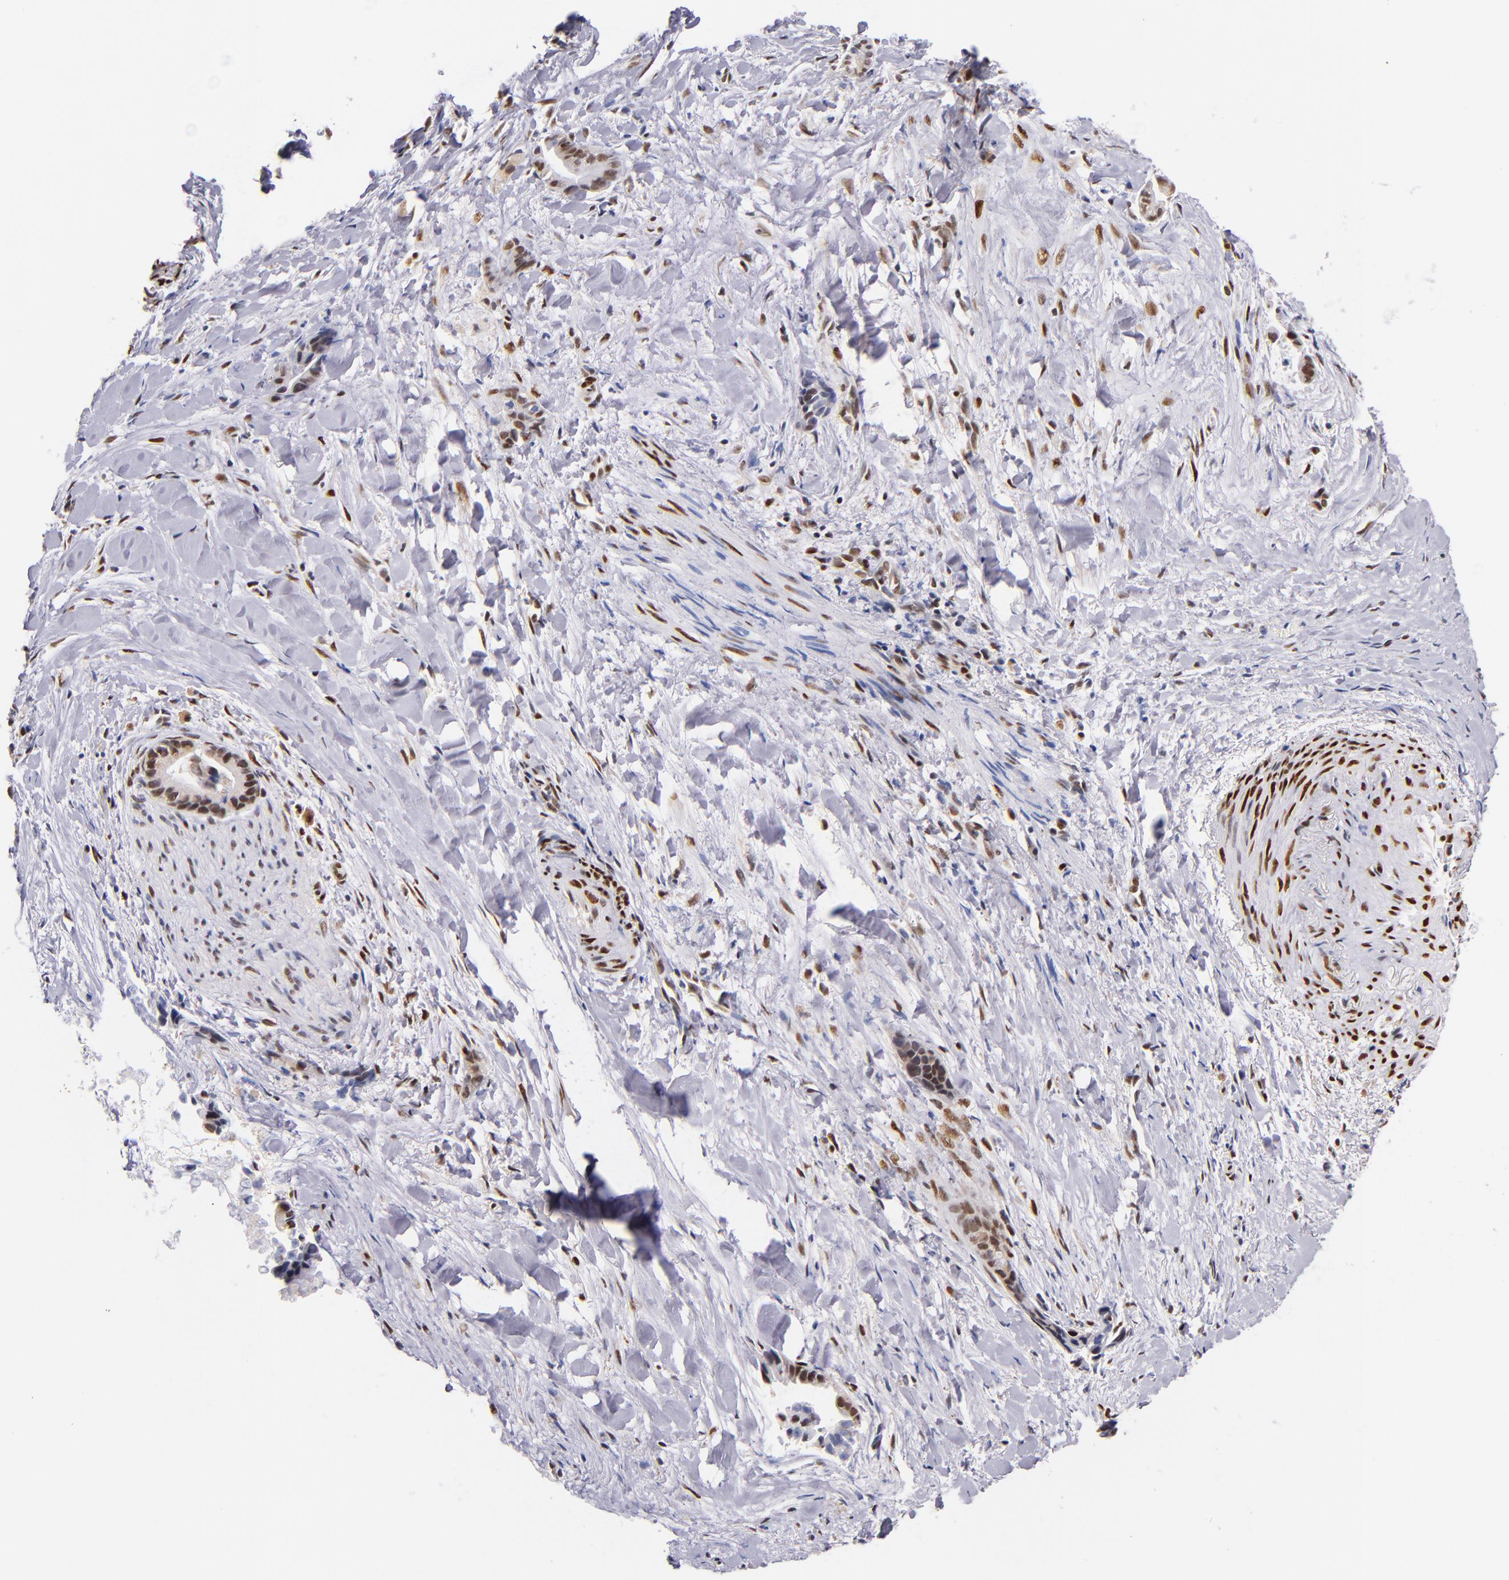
{"staining": {"intensity": "moderate", "quantity": "25%-75%", "location": "nuclear"}, "tissue": "liver cancer", "cell_type": "Tumor cells", "image_type": "cancer", "snomed": [{"axis": "morphology", "description": "Cholangiocarcinoma"}, {"axis": "topography", "description": "Liver"}], "caption": "A photomicrograph of liver cancer stained for a protein exhibits moderate nuclear brown staining in tumor cells.", "gene": "SRF", "patient": {"sex": "female", "age": 55}}